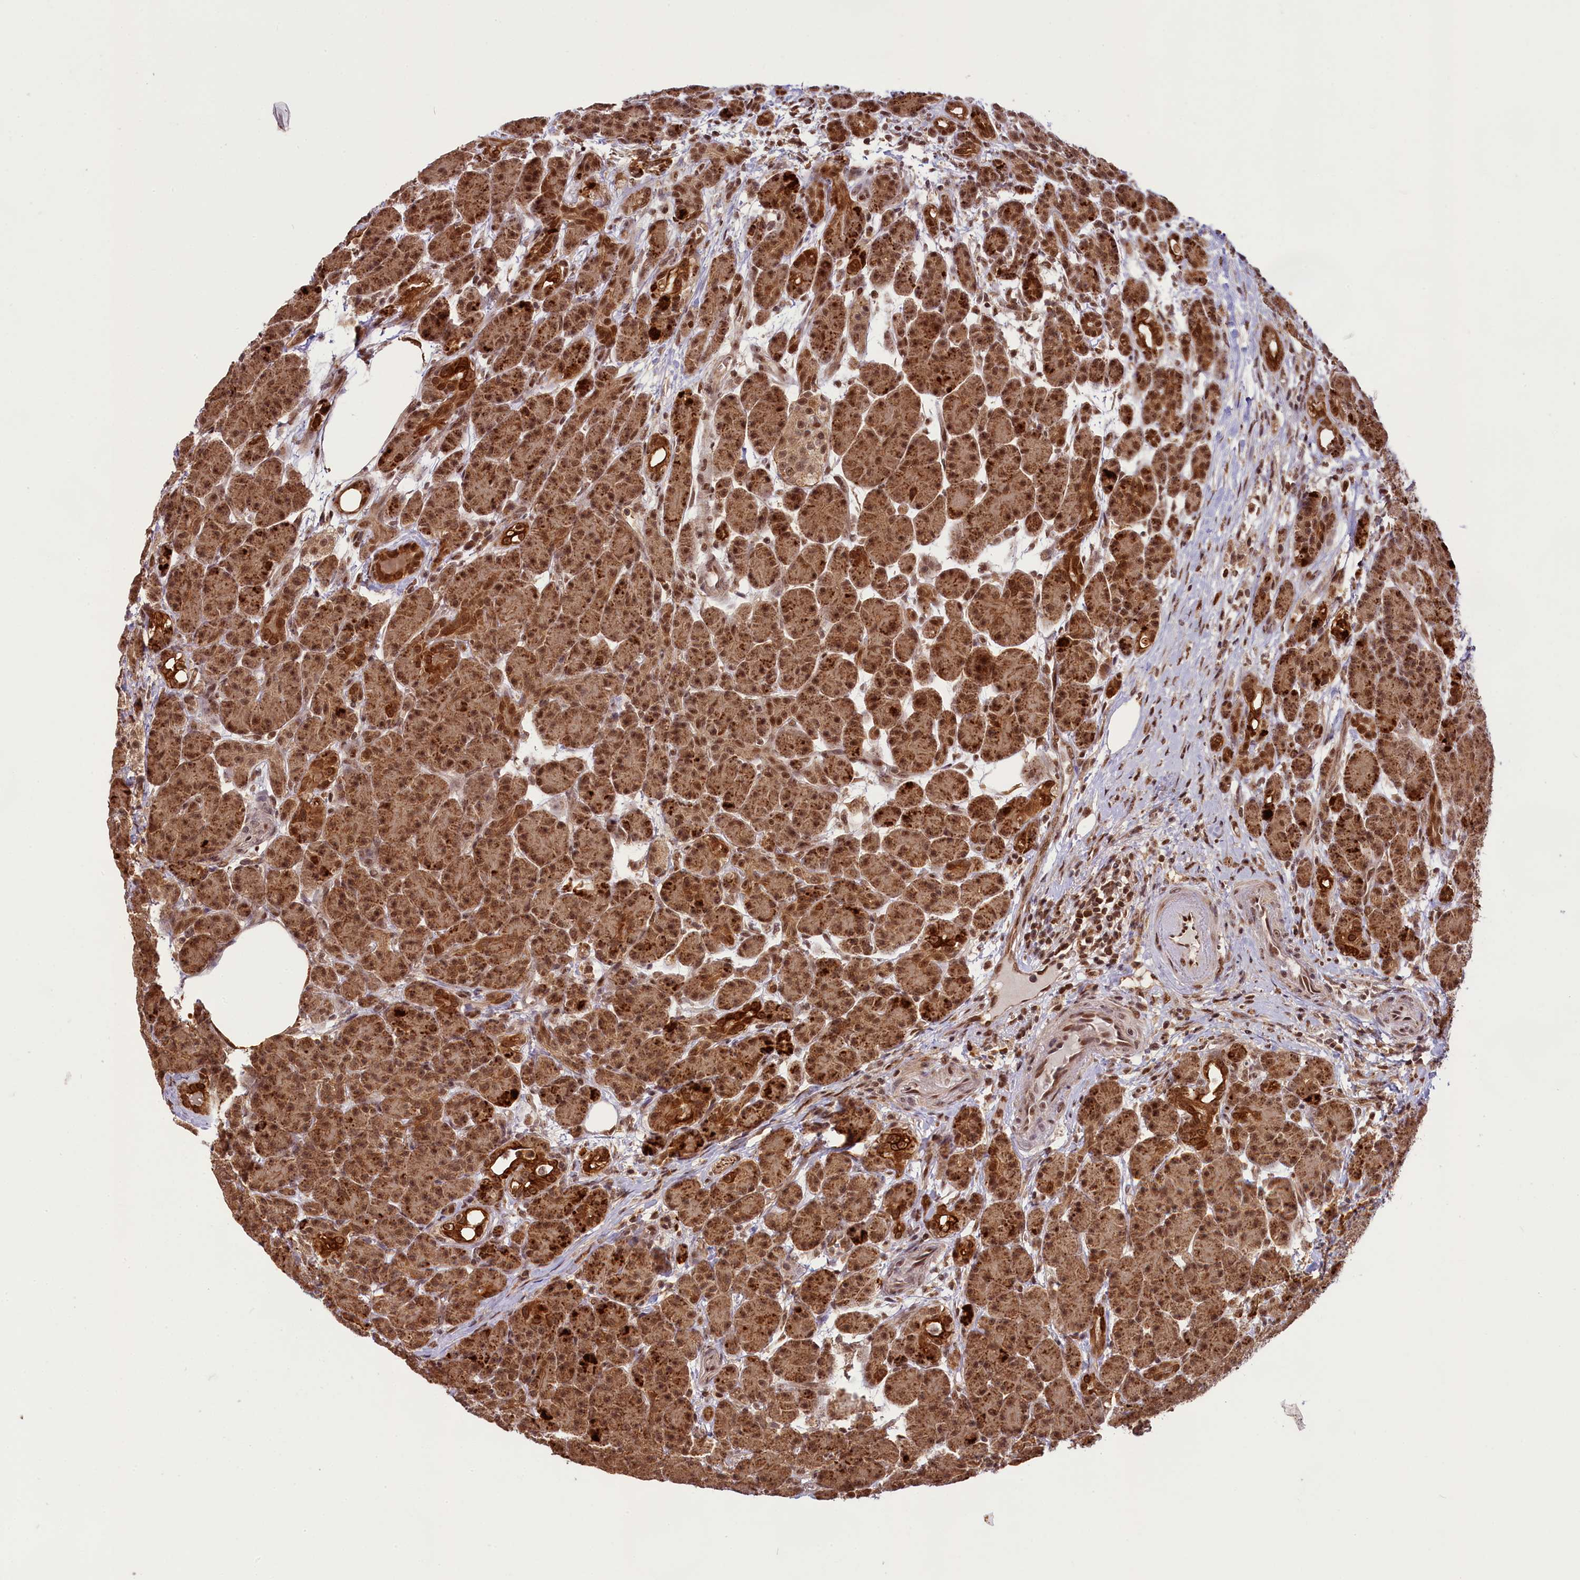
{"staining": {"intensity": "moderate", "quantity": ">75%", "location": "cytoplasmic/membranous,nuclear"}, "tissue": "pancreas", "cell_type": "Exocrine glandular cells", "image_type": "normal", "snomed": [{"axis": "morphology", "description": "Normal tissue, NOS"}, {"axis": "topography", "description": "Pancreas"}], "caption": "High-magnification brightfield microscopy of normal pancreas stained with DAB (brown) and counterstained with hematoxylin (blue). exocrine glandular cells exhibit moderate cytoplasmic/membranous,nuclear staining is present in about>75% of cells.", "gene": "CARD8", "patient": {"sex": "male", "age": 63}}